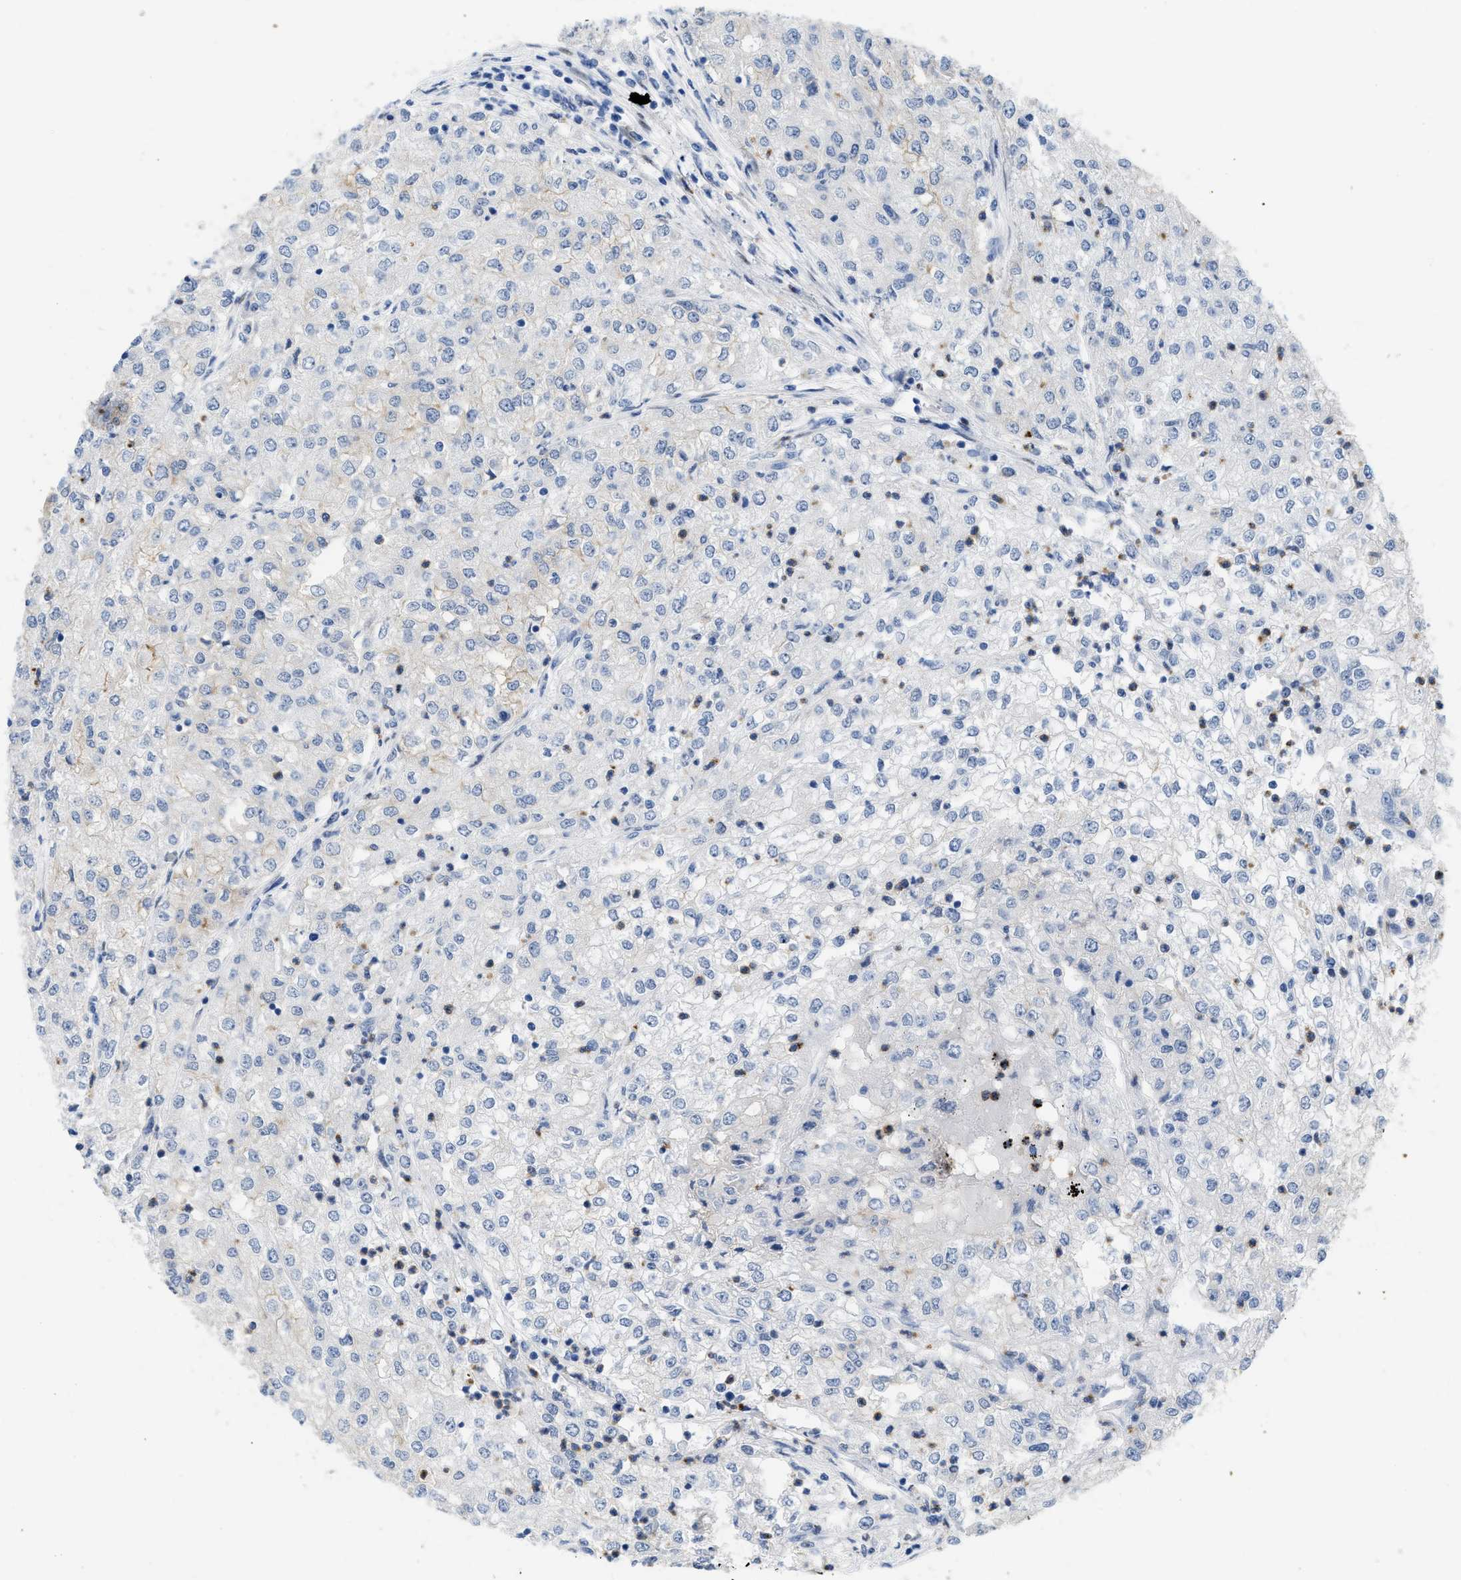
{"staining": {"intensity": "negative", "quantity": "none", "location": "none"}, "tissue": "renal cancer", "cell_type": "Tumor cells", "image_type": "cancer", "snomed": [{"axis": "morphology", "description": "Adenocarcinoma, NOS"}, {"axis": "topography", "description": "Kidney"}], "caption": "Immunohistochemical staining of renal adenocarcinoma shows no significant staining in tumor cells.", "gene": "NFIX", "patient": {"sex": "female", "age": 54}}